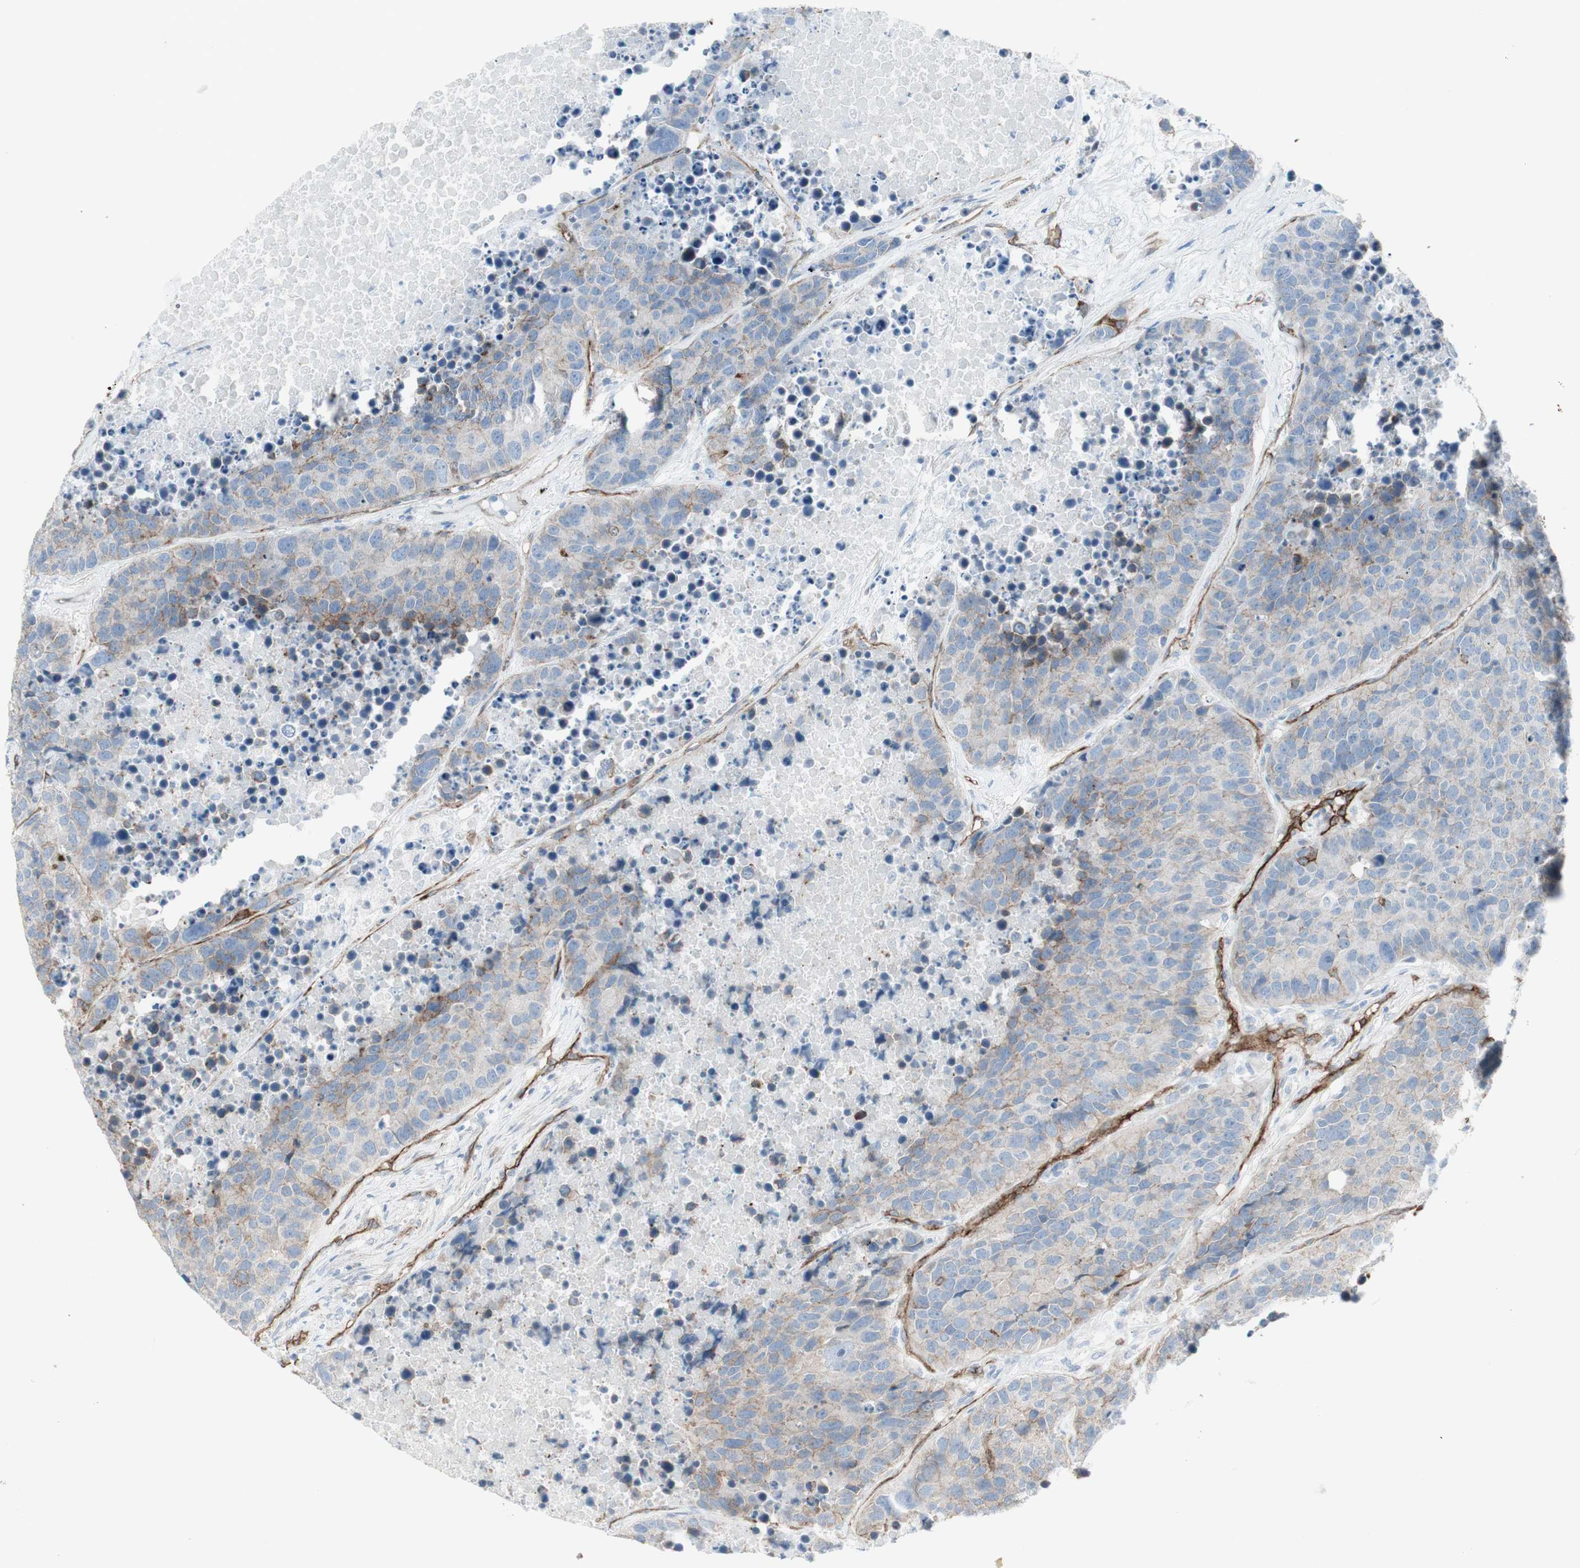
{"staining": {"intensity": "weak", "quantity": "25%-75%", "location": "cytoplasmic/membranous"}, "tissue": "carcinoid", "cell_type": "Tumor cells", "image_type": "cancer", "snomed": [{"axis": "morphology", "description": "Carcinoid, malignant, NOS"}, {"axis": "topography", "description": "Lung"}], "caption": "Brown immunohistochemical staining in carcinoid (malignant) shows weak cytoplasmic/membranous positivity in approximately 25%-75% of tumor cells.", "gene": "MYO6", "patient": {"sex": "male", "age": 60}}